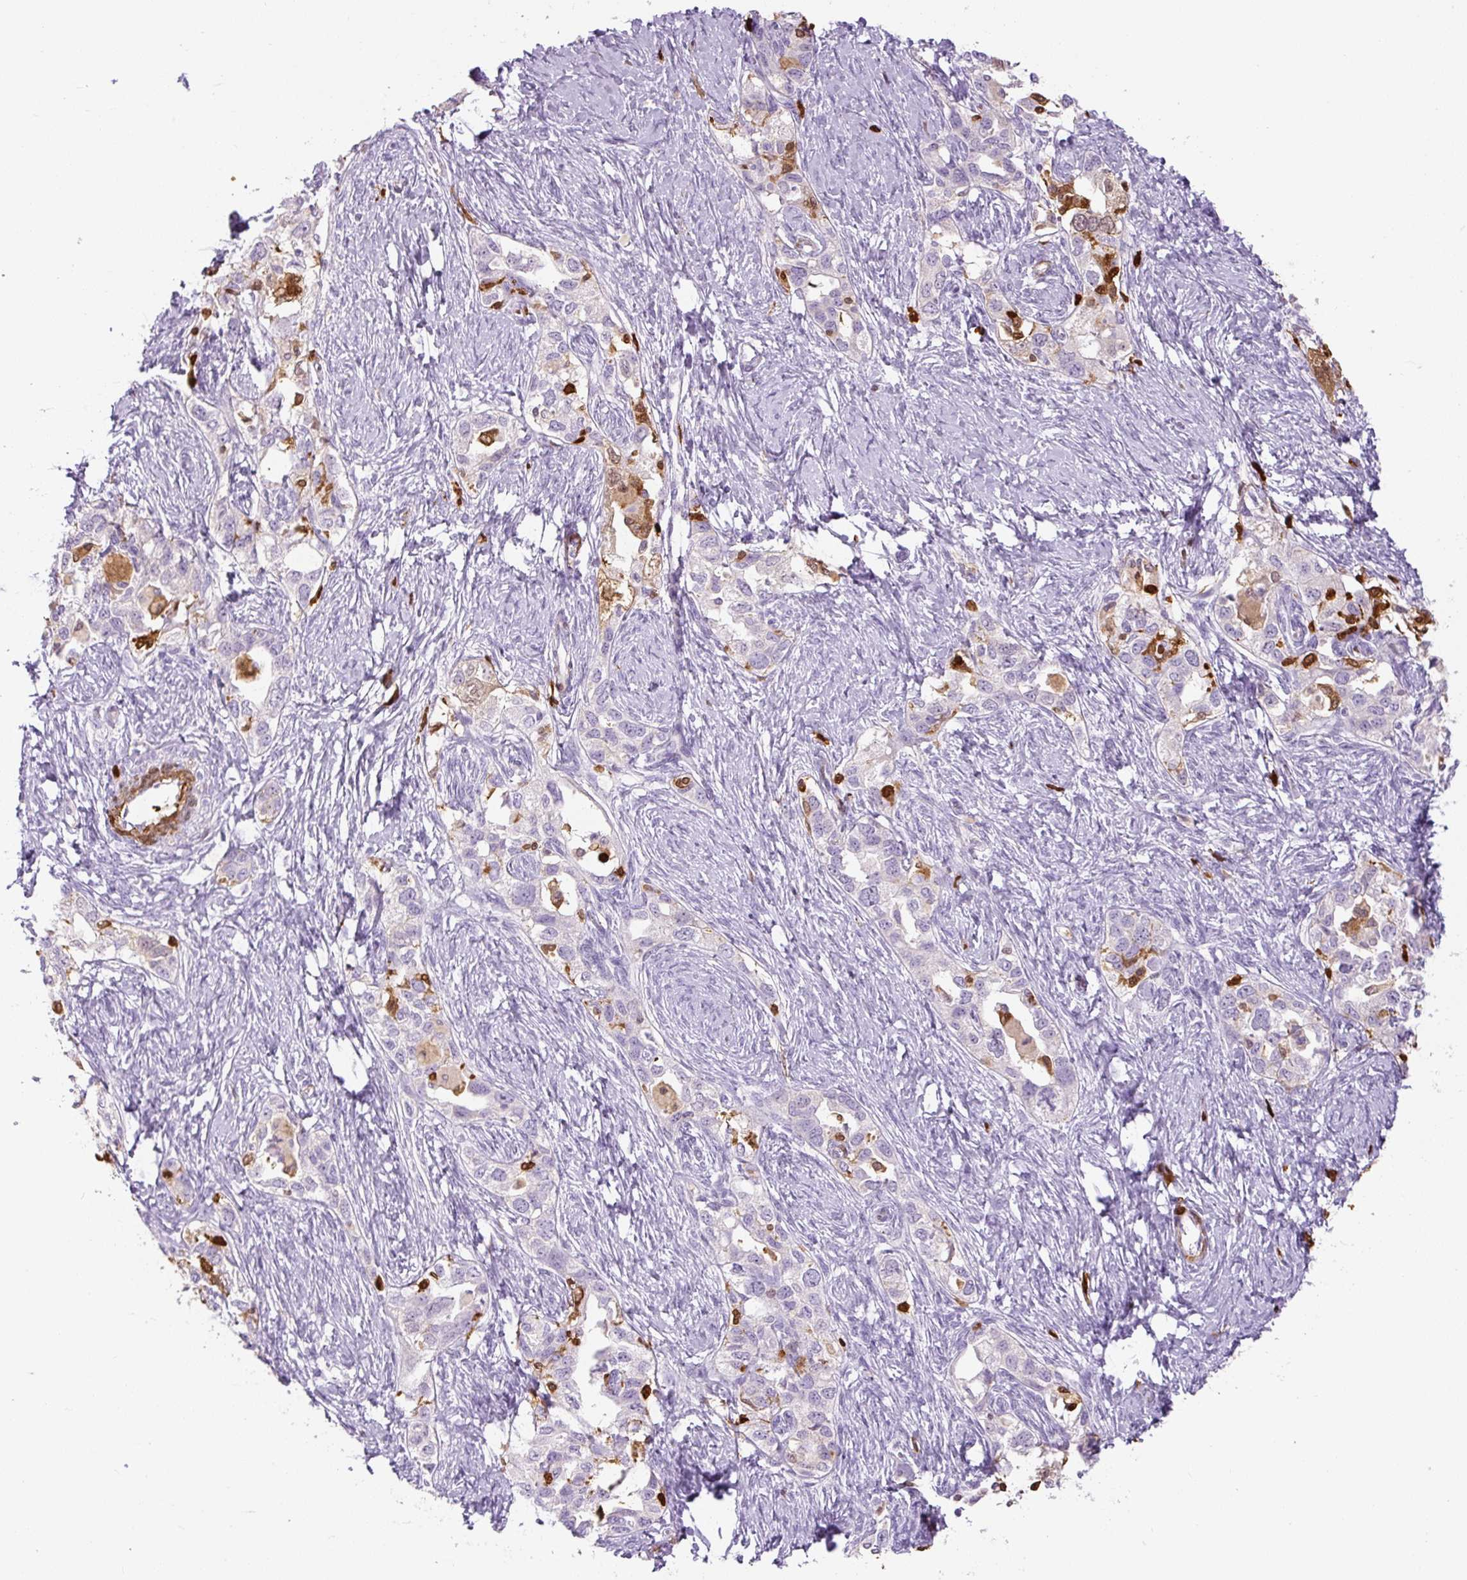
{"staining": {"intensity": "moderate", "quantity": "<25%", "location": "cytoplasmic/membranous,nuclear"}, "tissue": "ovarian cancer", "cell_type": "Tumor cells", "image_type": "cancer", "snomed": [{"axis": "morphology", "description": "Carcinoma, NOS"}, {"axis": "morphology", "description": "Cystadenocarcinoma, serous, NOS"}, {"axis": "topography", "description": "Ovary"}], "caption": "Tumor cells show low levels of moderate cytoplasmic/membranous and nuclear positivity in approximately <25% of cells in human ovarian cancer (carcinoma).", "gene": "S100A4", "patient": {"sex": "female", "age": 69}}